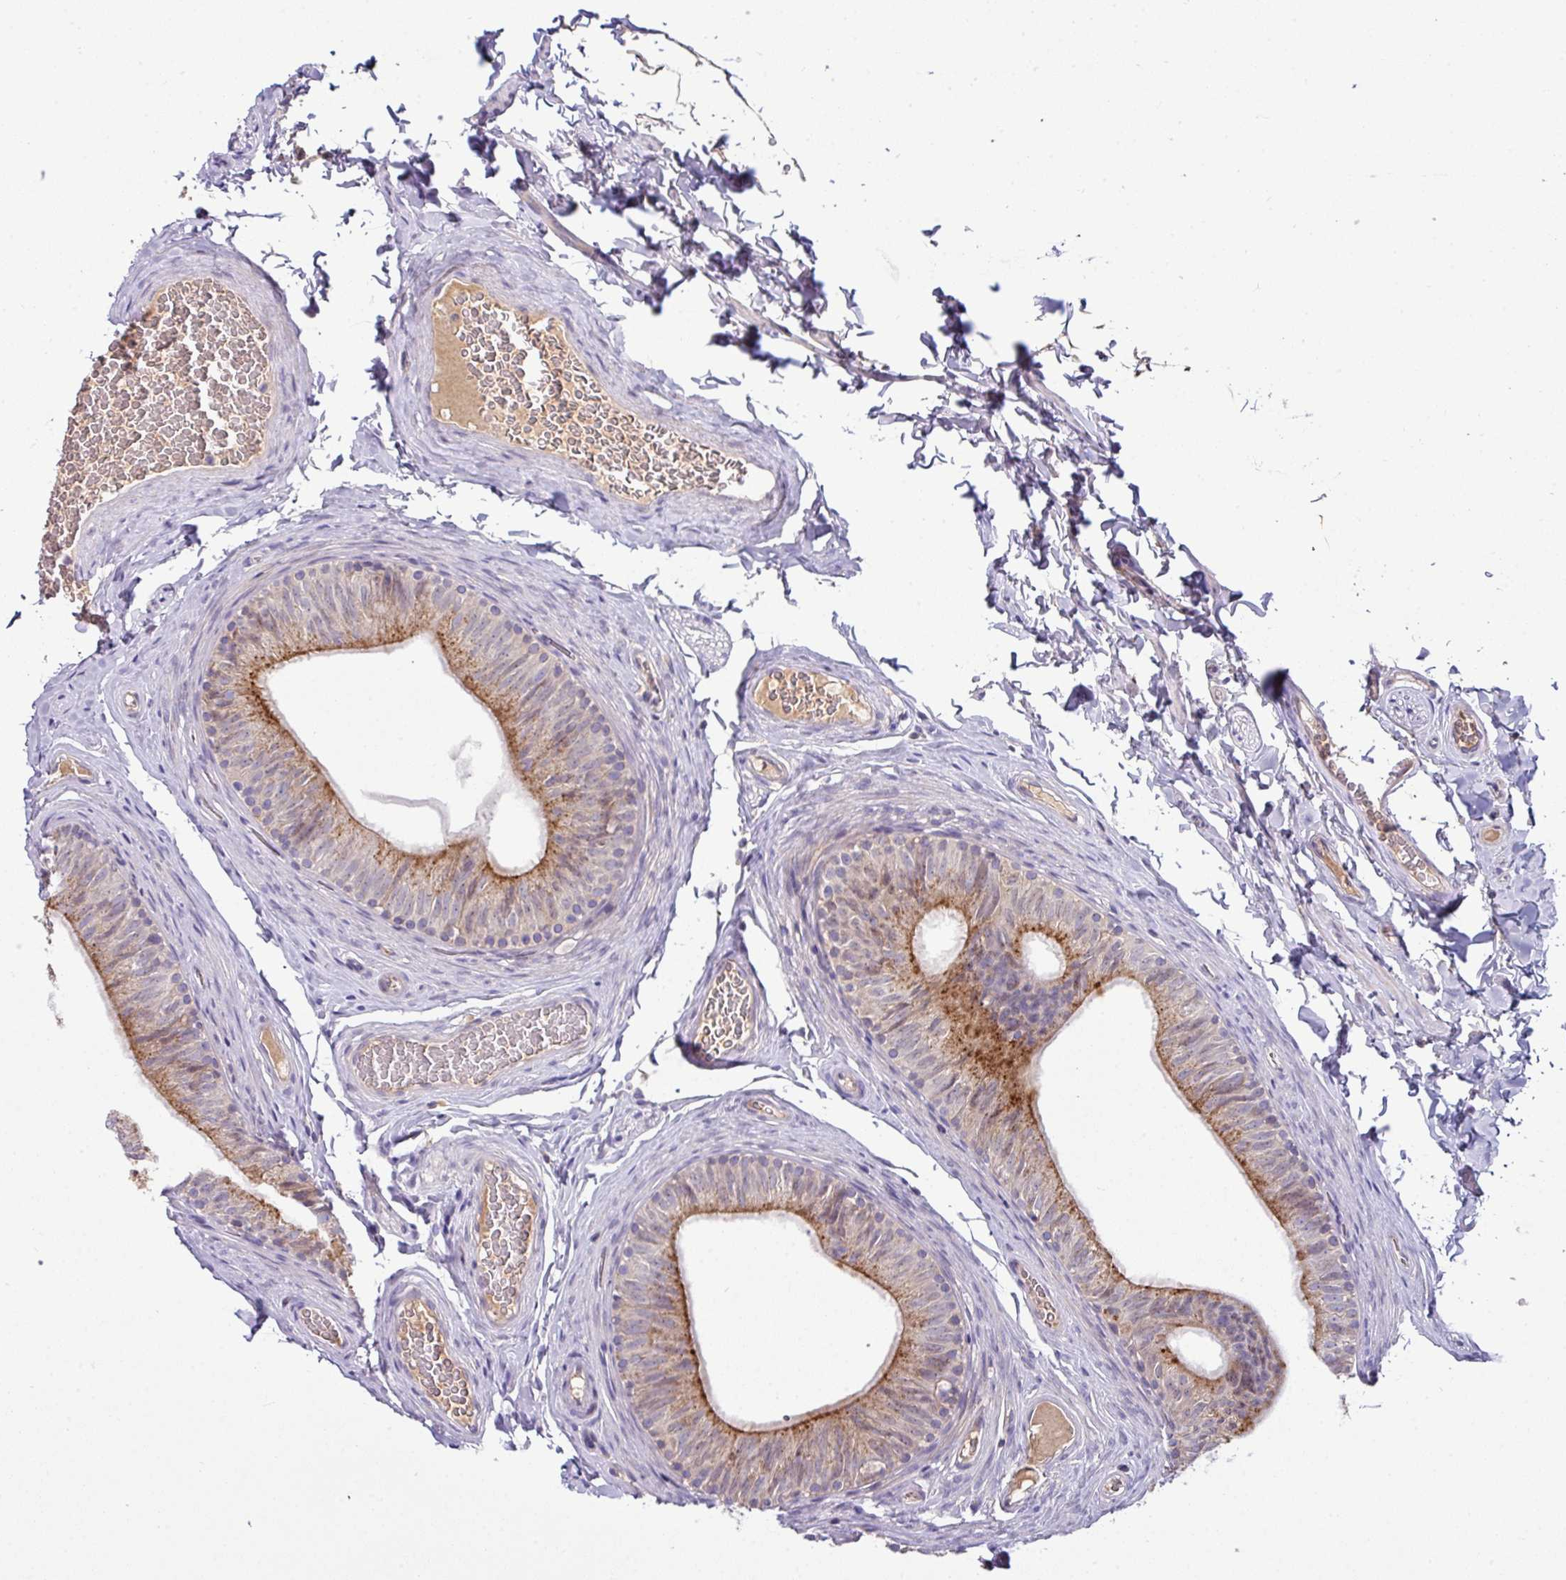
{"staining": {"intensity": "strong", "quantity": "25%-75%", "location": "cytoplasmic/membranous"}, "tissue": "epididymis", "cell_type": "Glandular cells", "image_type": "normal", "snomed": [{"axis": "morphology", "description": "Normal tissue, NOS"}, {"axis": "topography", "description": "Epididymis"}], "caption": "Immunohistochemical staining of normal epididymis demonstrates 25%-75% levels of strong cytoplasmic/membranous protein staining in approximately 25%-75% of glandular cells. The staining is performed using DAB brown chromogen to label protein expression. The nuclei are counter-stained blue using hematoxylin.", "gene": "SLAMF6", "patient": {"sex": "male", "age": 34}}